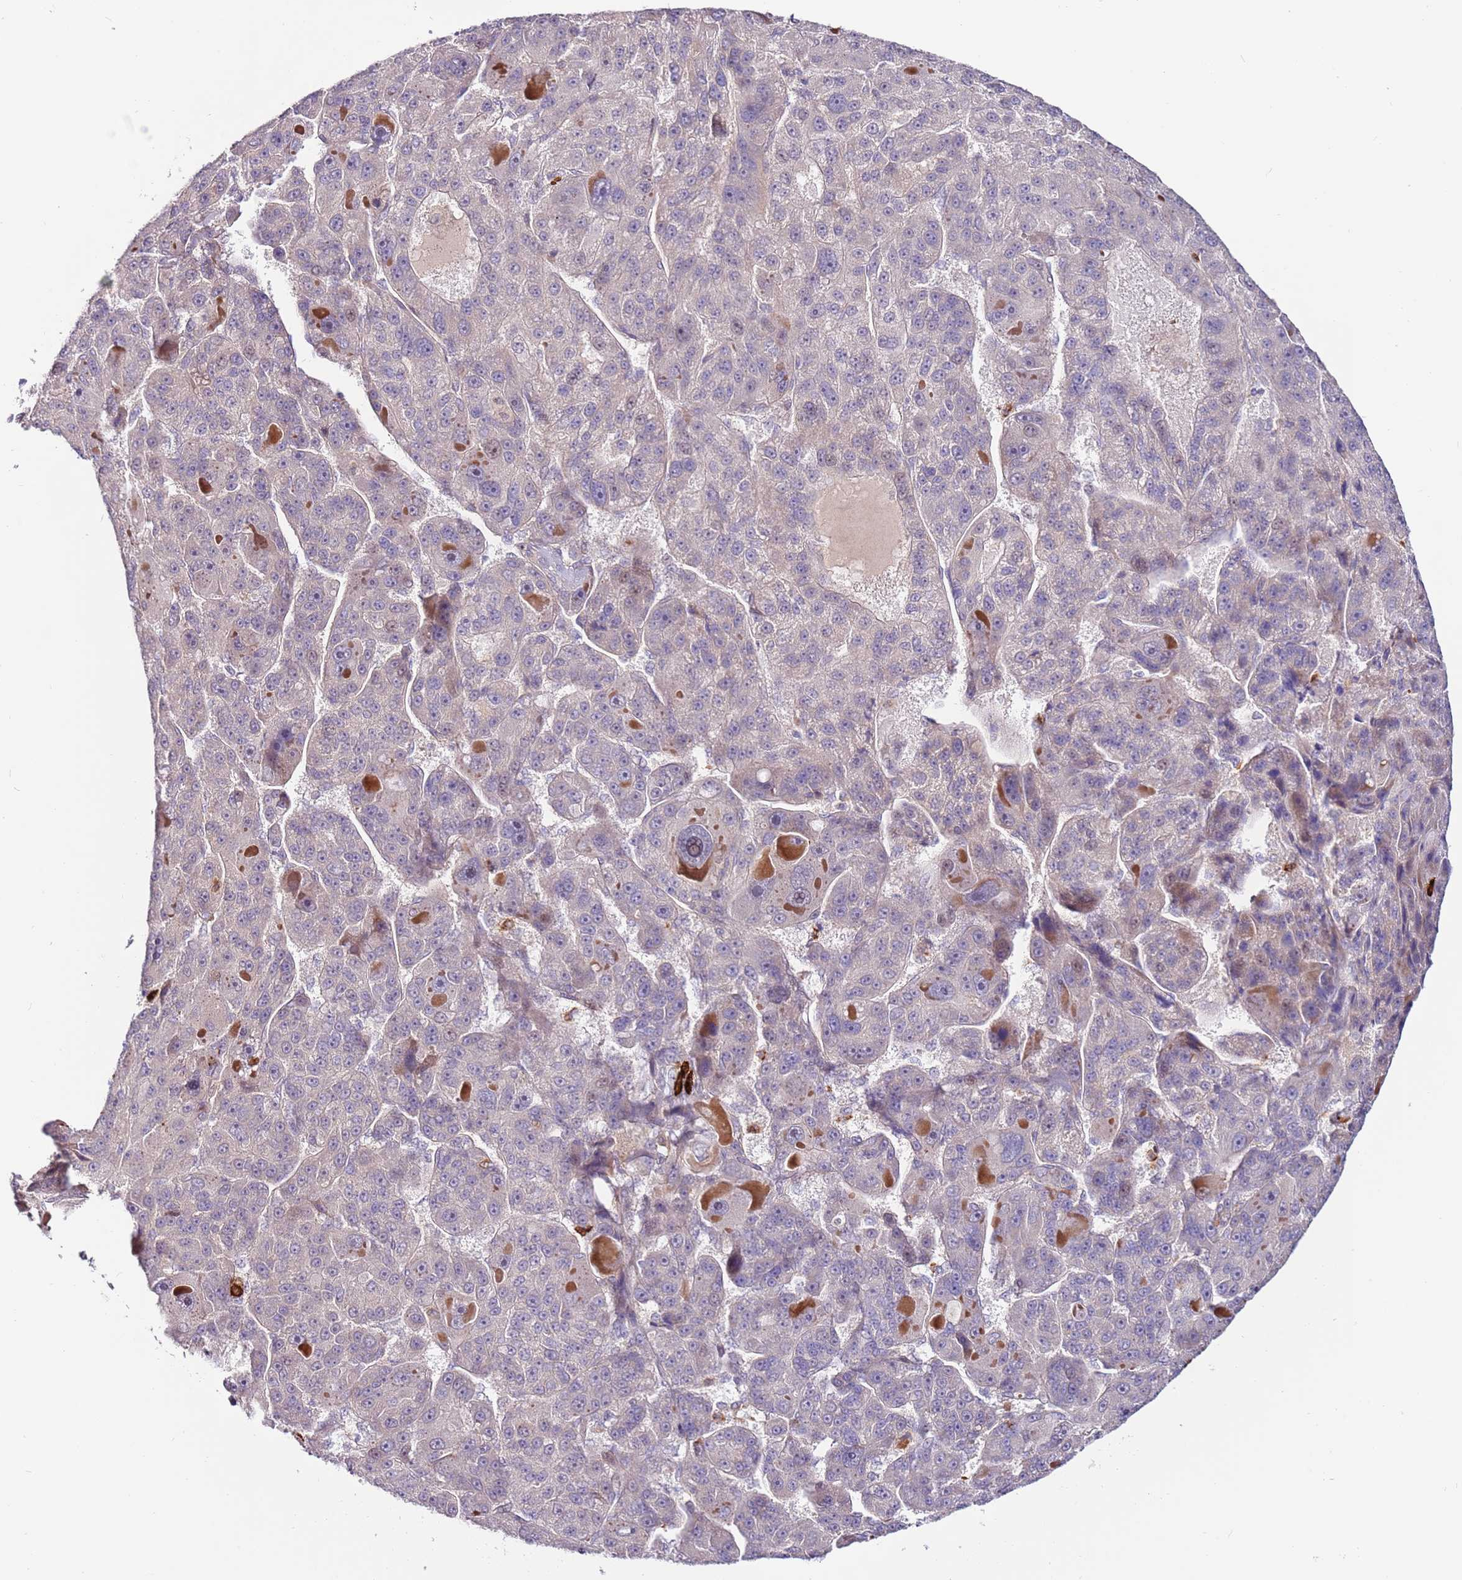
{"staining": {"intensity": "negative", "quantity": "none", "location": "none"}, "tissue": "liver cancer", "cell_type": "Tumor cells", "image_type": "cancer", "snomed": [{"axis": "morphology", "description": "Carcinoma, Hepatocellular, NOS"}, {"axis": "topography", "description": "Liver"}], "caption": "An IHC micrograph of liver hepatocellular carcinoma is shown. There is no staining in tumor cells of liver hepatocellular carcinoma.", "gene": "MTG2", "patient": {"sex": "male", "age": 76}}